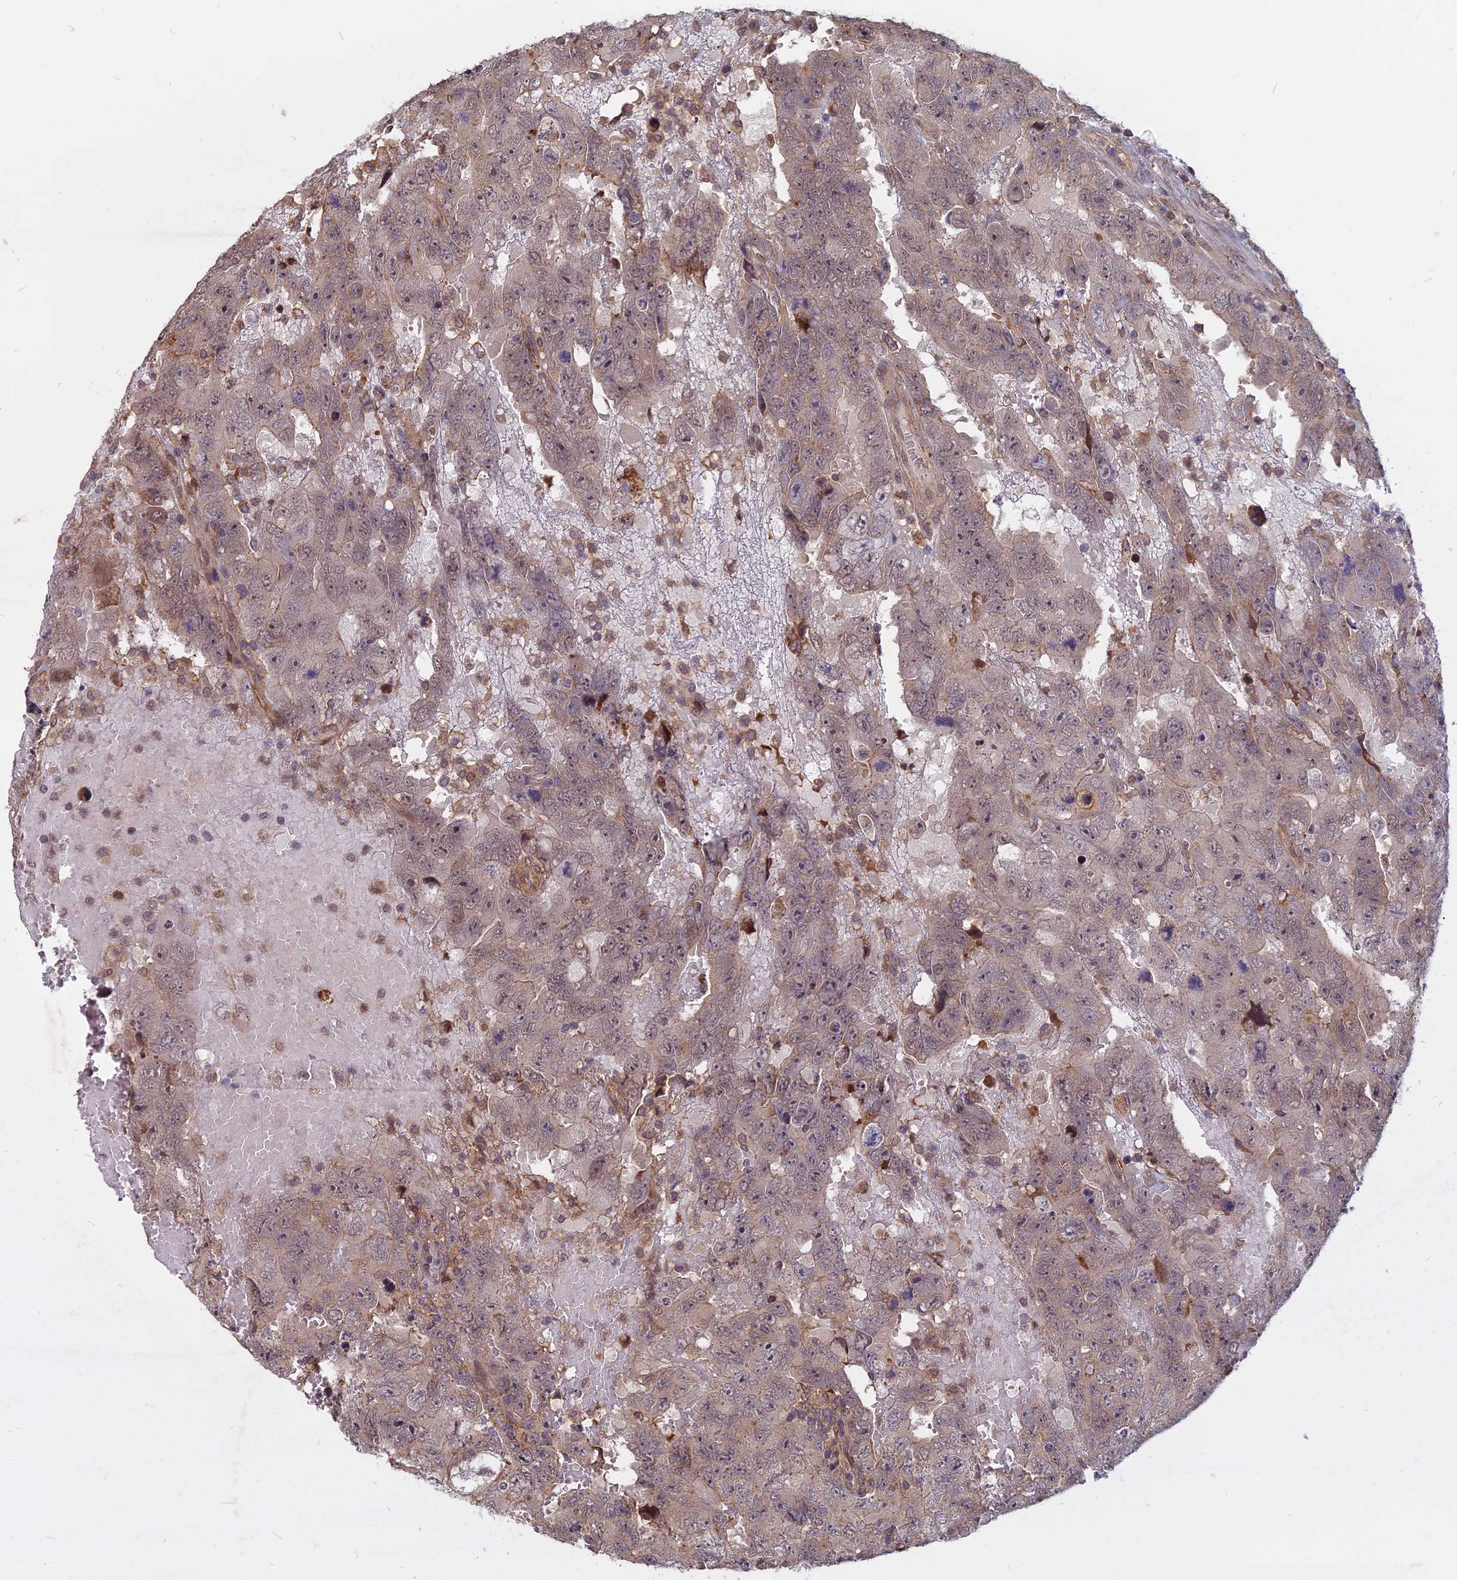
{"staining": {"intensity": "weak", "quantity": ">75%", "location": "cytoplasmic/membranous"}, "tissue": "testis cancer", "cell_type": "Tumor cells", "image_type": "cancer", "snomed": [{"axis": "morphology", "description": "Carcinoma, Embryonal, NOS"}, {"axis": "topography", "description": "Testis"}], "caption": "Tumor cells show weak cytoplasmic/membranous expression in approximately >75% of cells in embryonal carcinoma (testis). (brown staining indicates protein expression, while blue staining denotes nuclei).", "gene": "SPG11", "patient": {"sex": "male", "age": 45}}